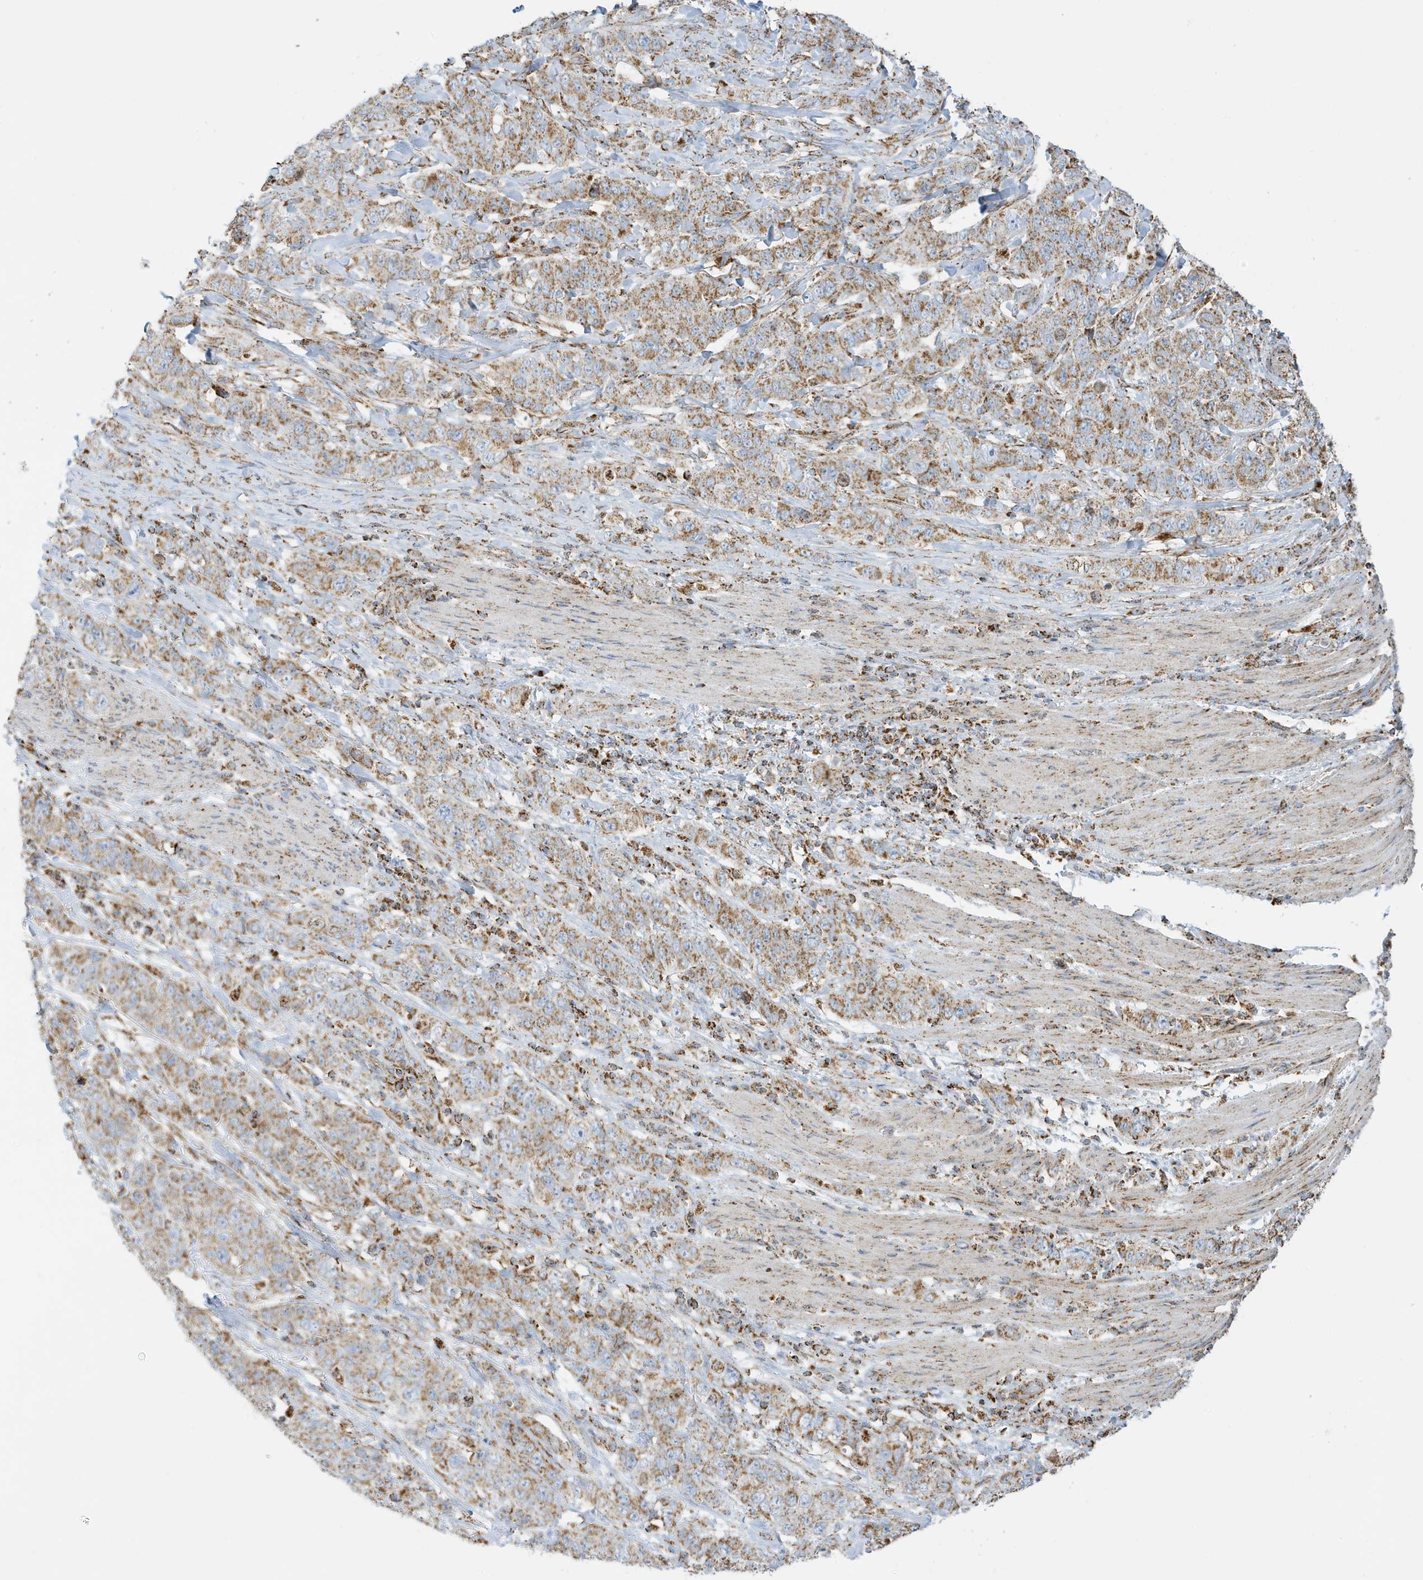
{"staining": {"intensity": "moderate", "quantity": ">75%", "location": "cytoplasmic/membranous"}, "tissue": "stomach cancer", "cell_type": "Tumor cells", "image_type": "cancer", "snomed": [{"axis": "morphology", "description": "Adenocarcinoma, NOS"}, {"axis": "topography", "description": "Stomach"}], "caption": "Stomach cancer (adenocarcinoma) stained with a brown dye demonstrates moderate cytoplasmic/membranous positive expression in about >75% of tumor cells.", "gene": "ATP5ME", "patient": {"sex": "male", "age": 48}}